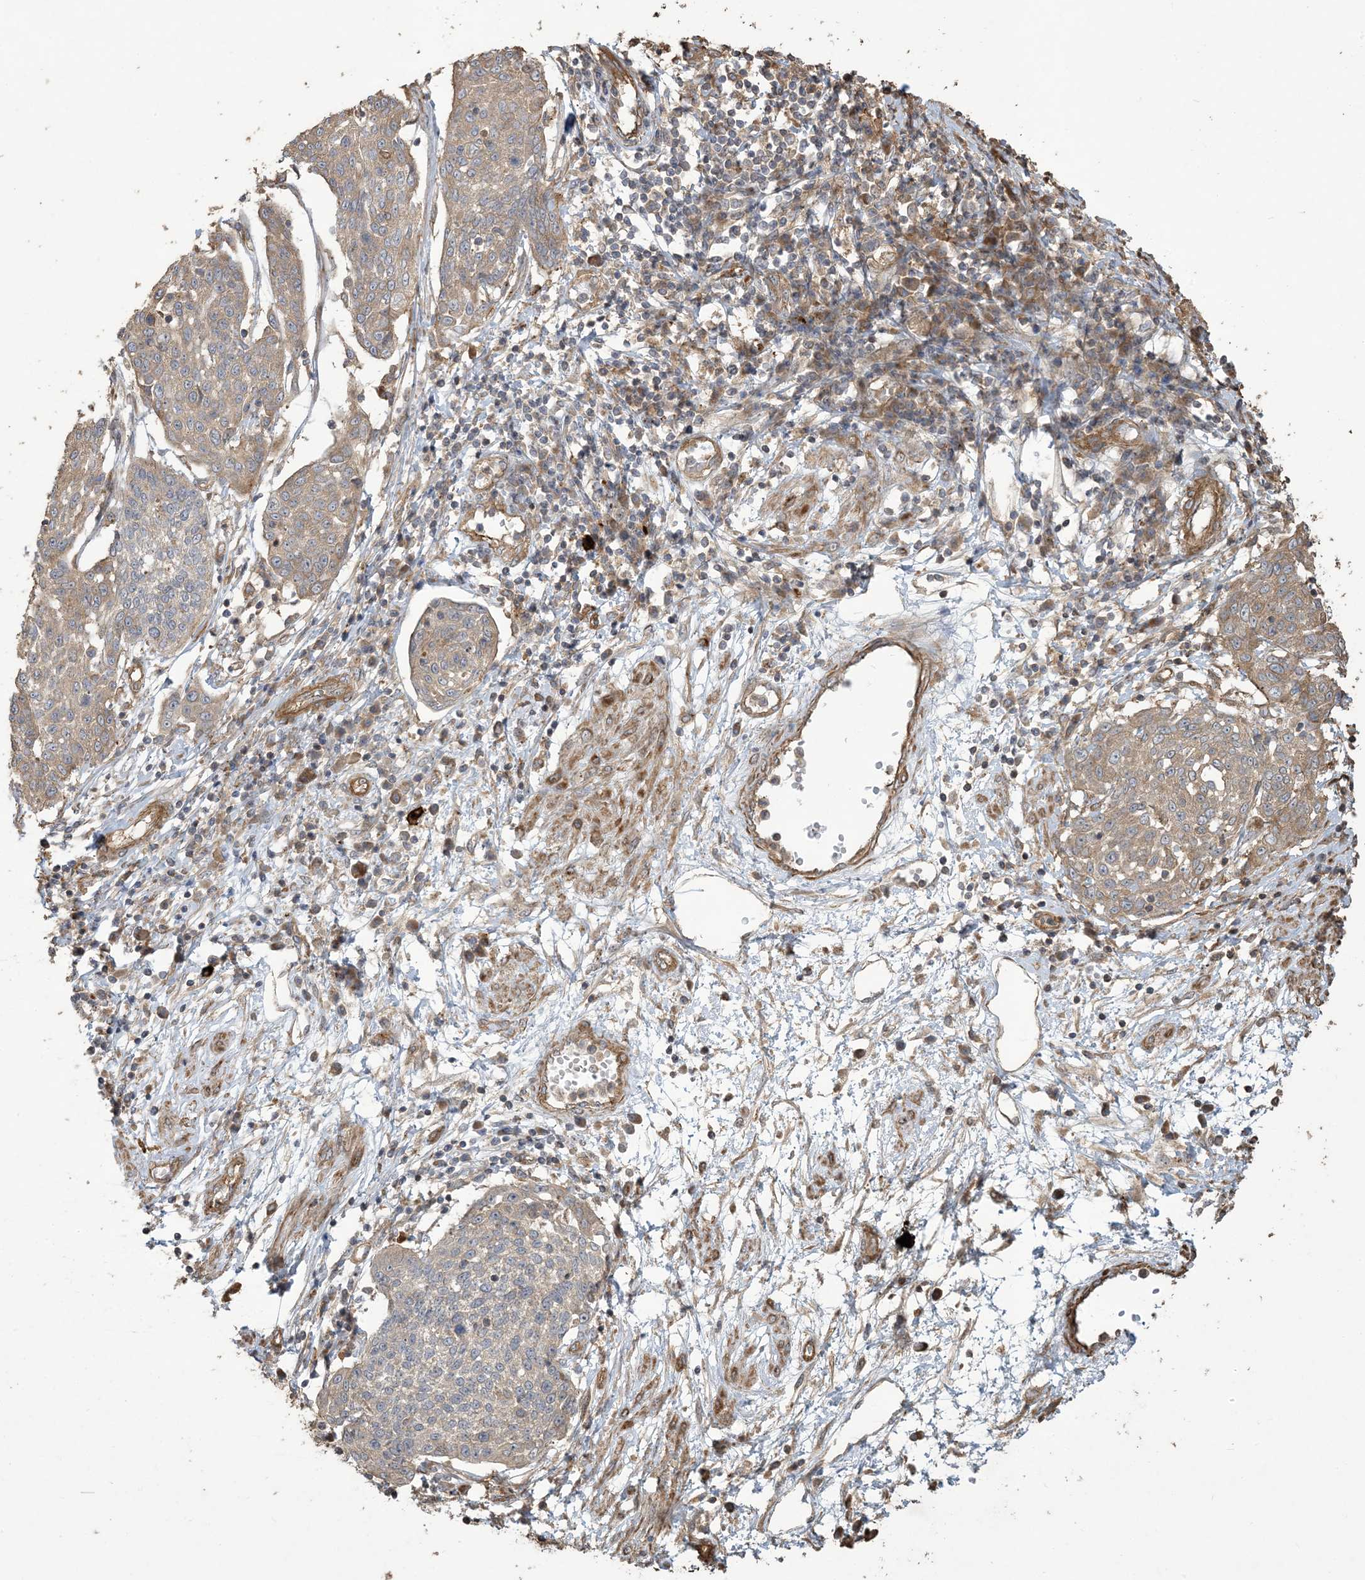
{"staining": {"intensity": "weak", "quantity": ">75%", "location": "cytoplasmic/membranous"}, "tissue": "cervical cancer", "cell_type": "Tumor cells", "image_type": "cancer", "snomed": [{"axis": "morphology", "description": "Squamous cell carcinoma, NOS"}, {"axis": "topography", "description": "Cervix"}], "caption": "Immunohistochemistry micrograph of cervical squamous cell carcinoma stained for a protein (brown), which exhibits low levels of weak cytoplasmic/membranous expression in about >75% of tumor cells.", "gene": "KLHL18", "patient": {"sex": "female", "age": 34}}